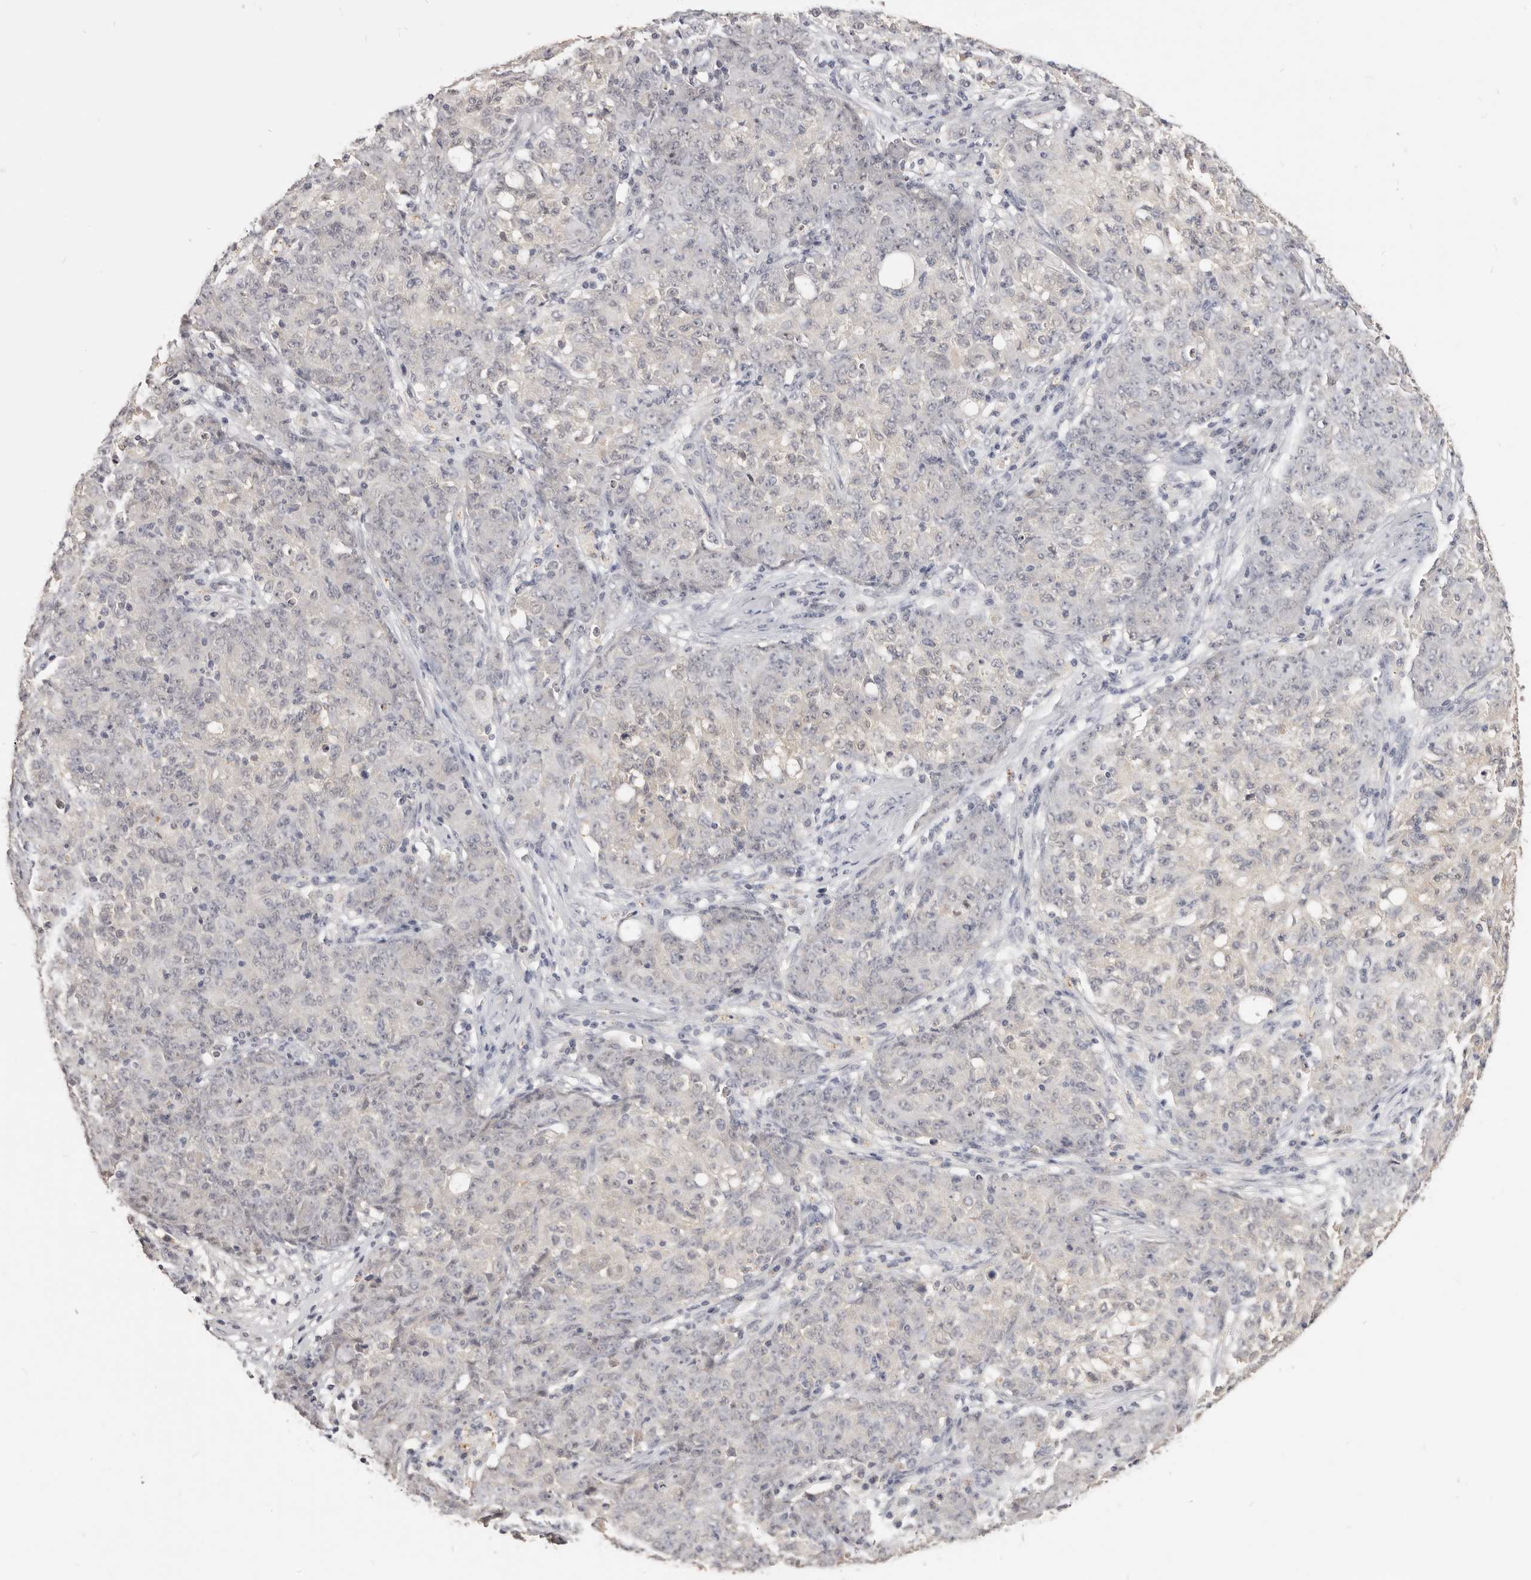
{"staining": {"intensity": "negative", "quantity": "none", "location": "none"}, "tissue": "ovarian cancer", "cell_type": "Tumor cells", "image_type": "cancer", "snomed": [{"axis": "morphology", "description": "Carcinoma, endometroid"}, {"axis": "topography", "description": "Ovary"}], "caption": "An image of ovarian endometroid carcinoma stained for a protein displays no brown staining in tumor cells.", "gene": "TSPAN13", "patient": {"sex": "female", "age": 42}}